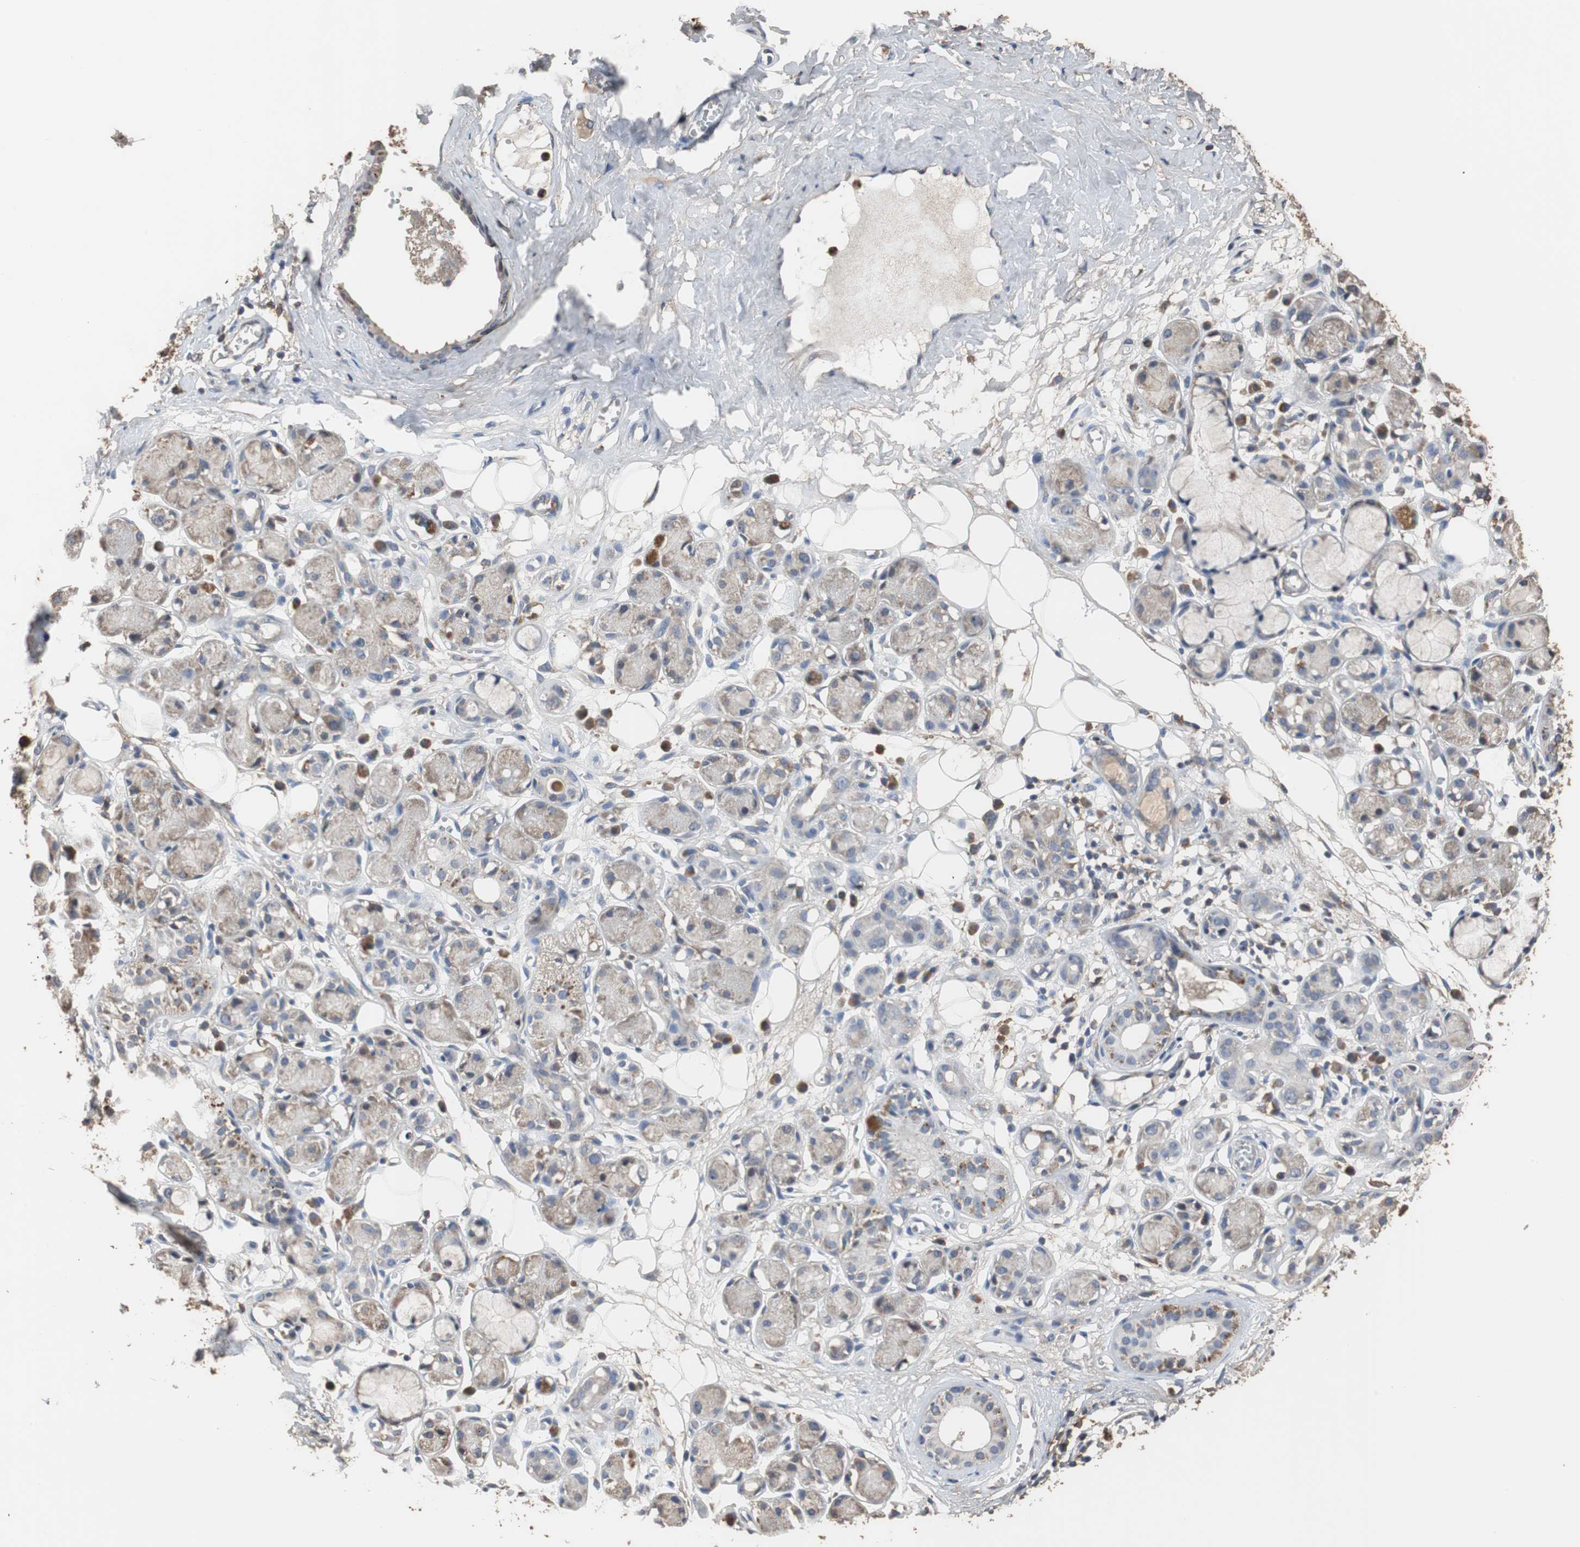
{"staining": {"intensity": "weak", "quantity": ">75%", "location": "cytoplasmic/membranous"}, "tissue": "adipose tissue", "cell_type": "Adipocytes", "image_type": "normal", "snomed": [{"axis": "morphology", "description": "Normal tissue, NOS"}, {"axis": "morphology", "description": "Inflammation, NOS"}, {"axis": "topography", "description": "Vascular tissue"}, {"axis": "topography", "description": "Salivary gland"}], "caption": "A brown stain labels weak cytoplasmic/membranous expression of a protein in adipocytes of unremarkable human adipose tissue.", "gene": "SCIMP", "patient": {"sex": "female", "age": 75}}